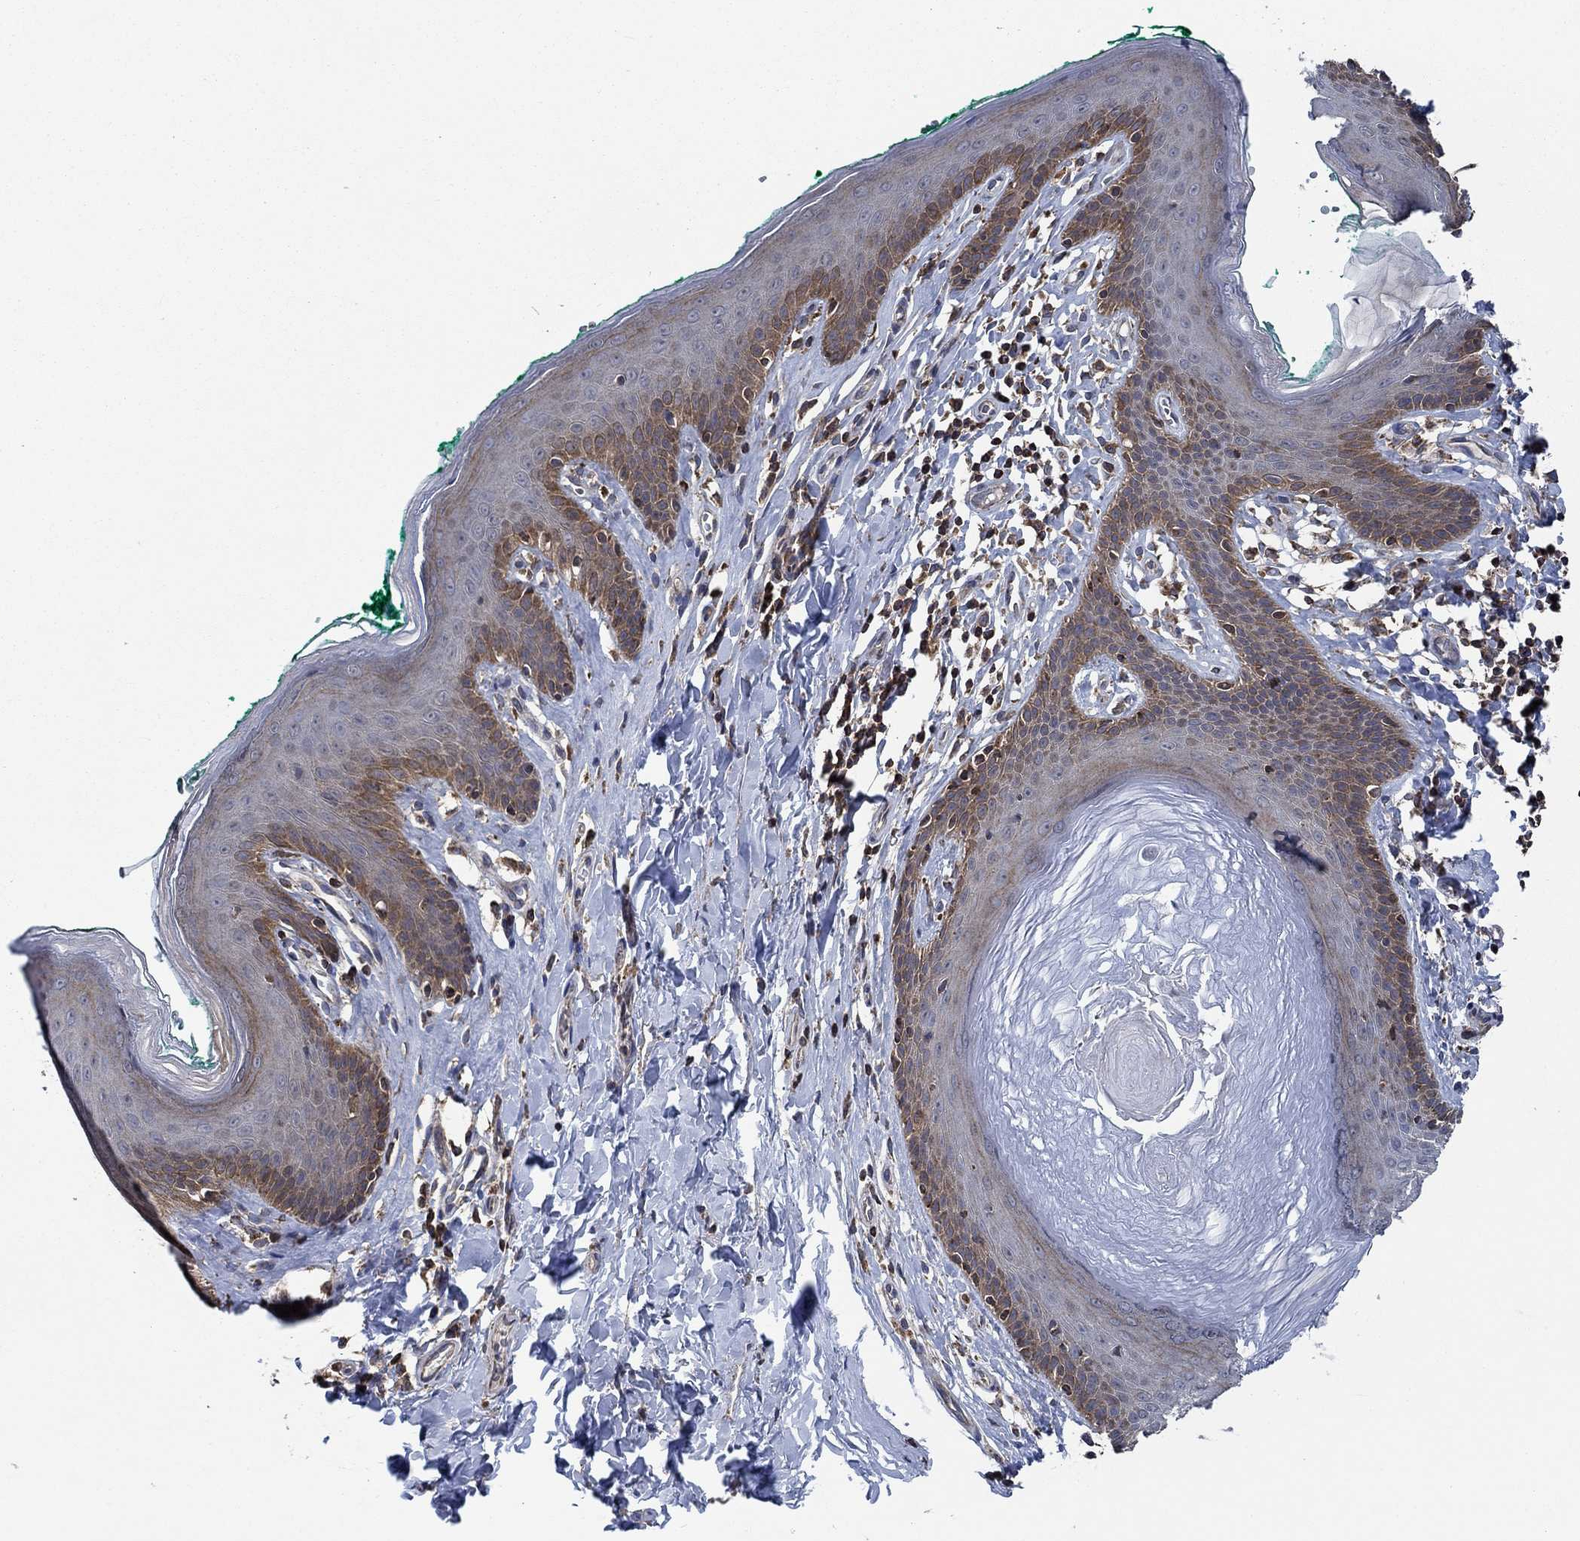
{"staining": {"intensity": "moderate", "quantity": "<25%", "location": "cytoplasmic/membranous"}, "tissue": "skin", "cell_type": "Epidermal cells", "image_type": "normal", "snomed": [{"axis": "morphology", "description": "Normal tissue, NOS"}, {"axis": "topography", "description": "Vulva"}], "caption": "Human skin stained for a protein (brown) exhibits moderate cytoplasmic/membranous positive expression in approximately <25% of epidermal cells.", "gene": "STXBP6", "patient": {"sex": "female", "age": 66}}